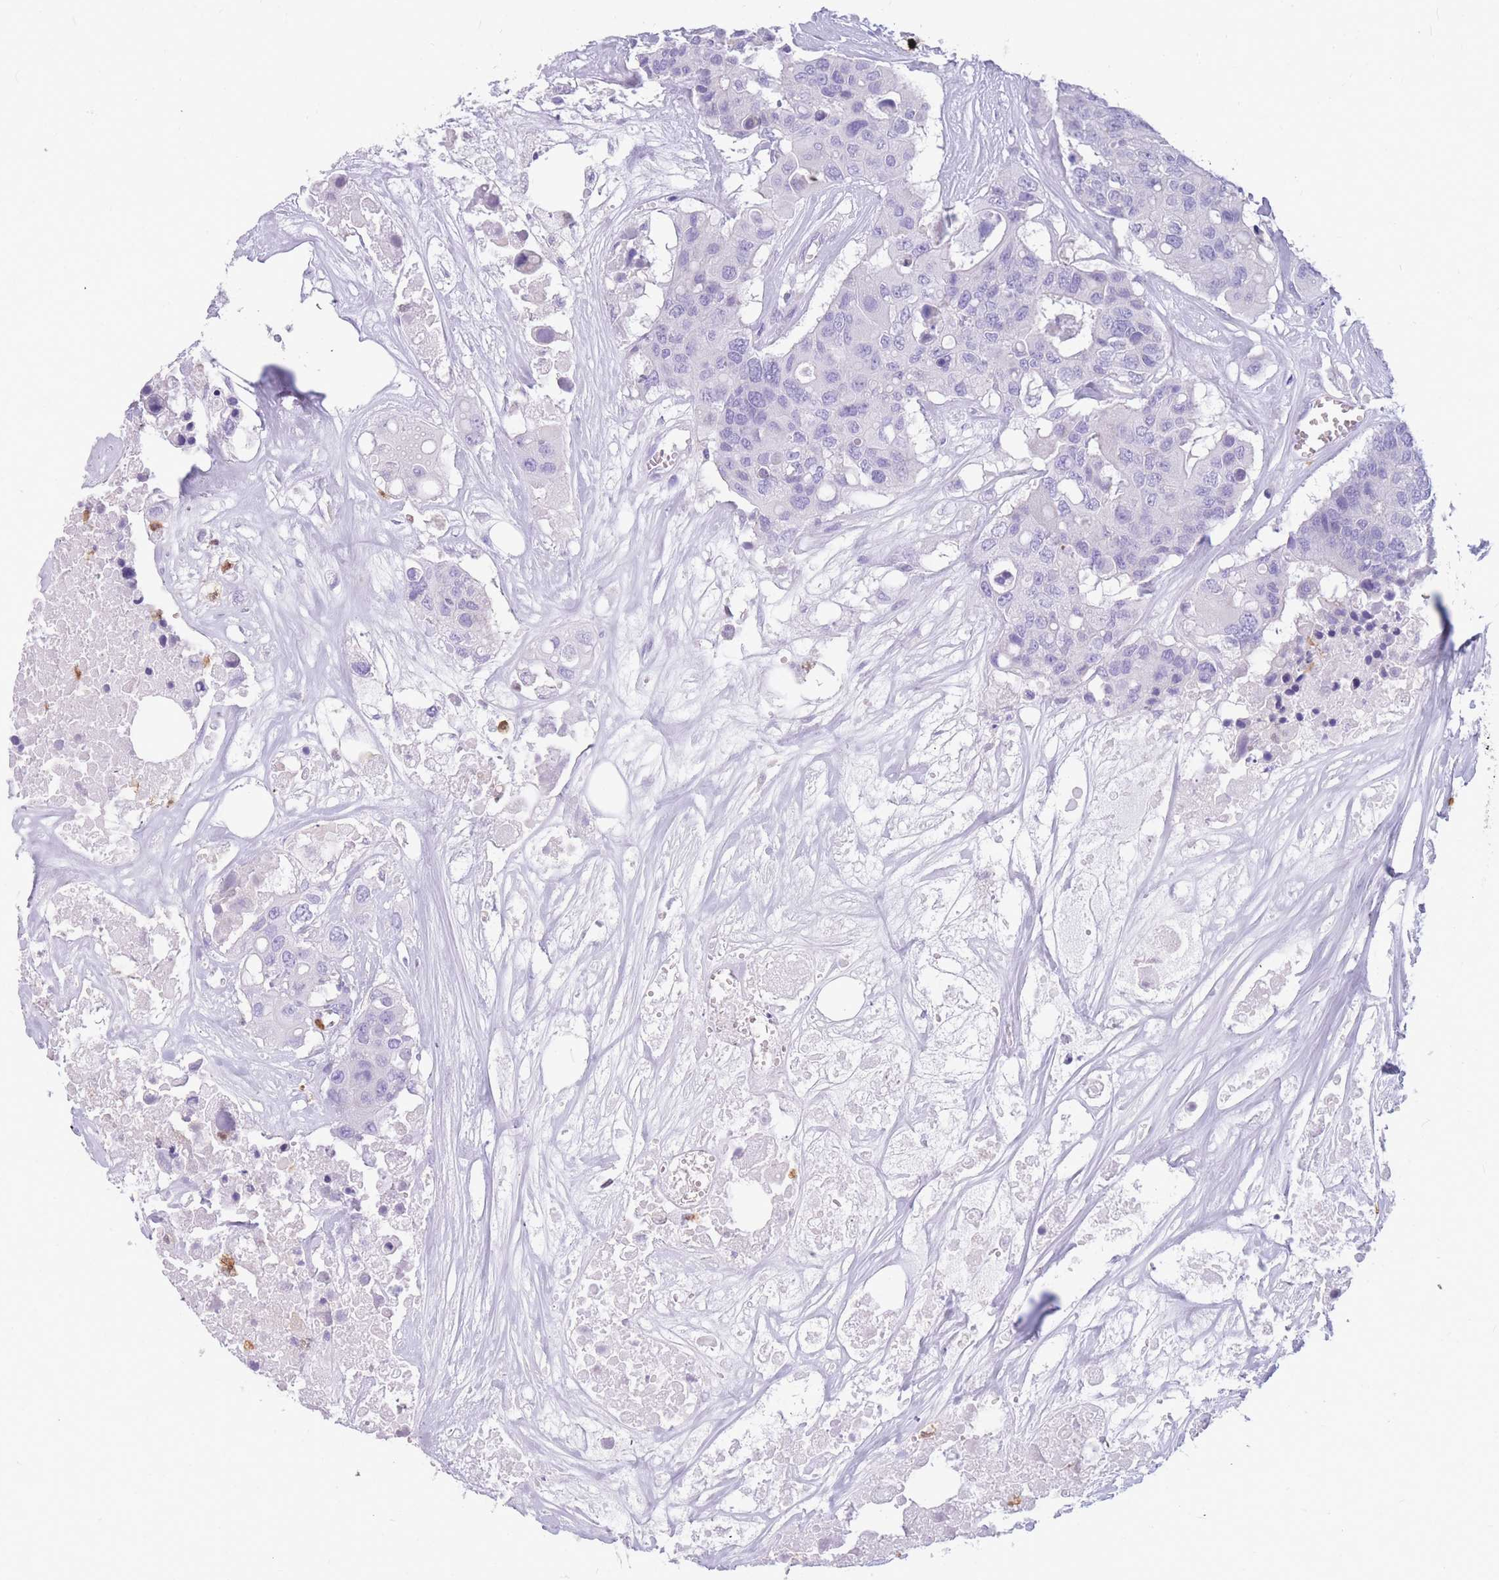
{"staining": {"intensity": "negative", "quantity": "none", "location": "none"}, "tissue": "colorectal cancer", "cell_type": "Tumor cells", "image_type": "cancer", "snomed": [{"axis": "morphology", "description": "Adenocarcinoma, NOS"}, {"axis": "topography", "description": "Colon"}], "caption": "Immunohistochemistry (IHC) of human colorectal adenocarcinoma displays no staining in tumor cells.", "gene": "TPSAB1", "patient": {"sex": "male", "age": 77}}